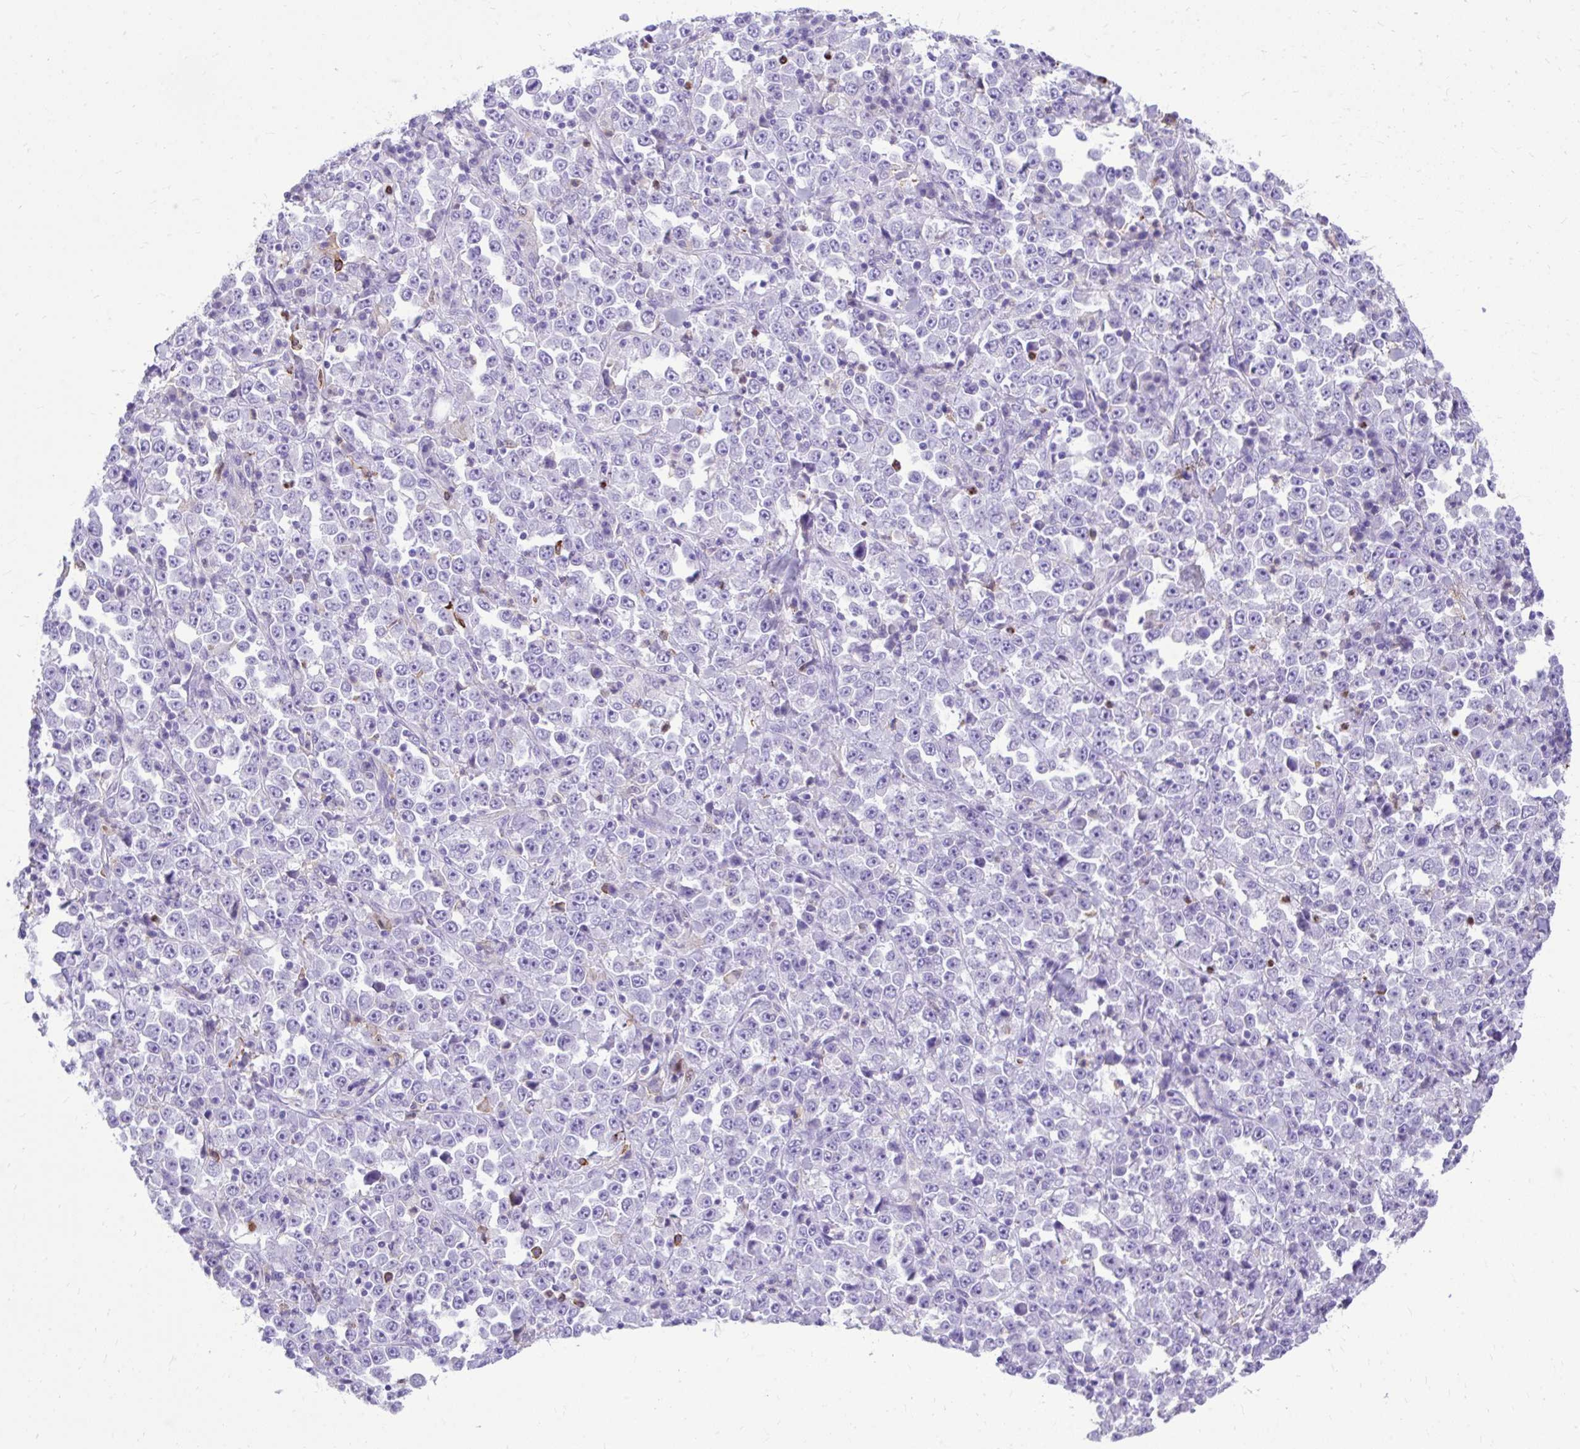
{"staining": {"intensity": "negative", "quantity": "none", "location": "none"}, "tissue": "stomach cancer", "cell_type": "Tumor cells", "image_type": "cancer", "snomed": [{"axis": "morphology", "description": "Normal tissue, NOS"}, {"axis": "morphology", "description": "Adenocarcinoma, NOS"}, {"axis": "topography", "description": "Stomach, upper"}, {"axis": "topography", "description": "Stomach"}], "caption": "Immunohistochemistry (IHC) image of stomach cancer stained for a protein (brown), which exhibits no expression in tumor cells.", "gene": "TLR7", "patient": {"sex": "male", "age": 59}}